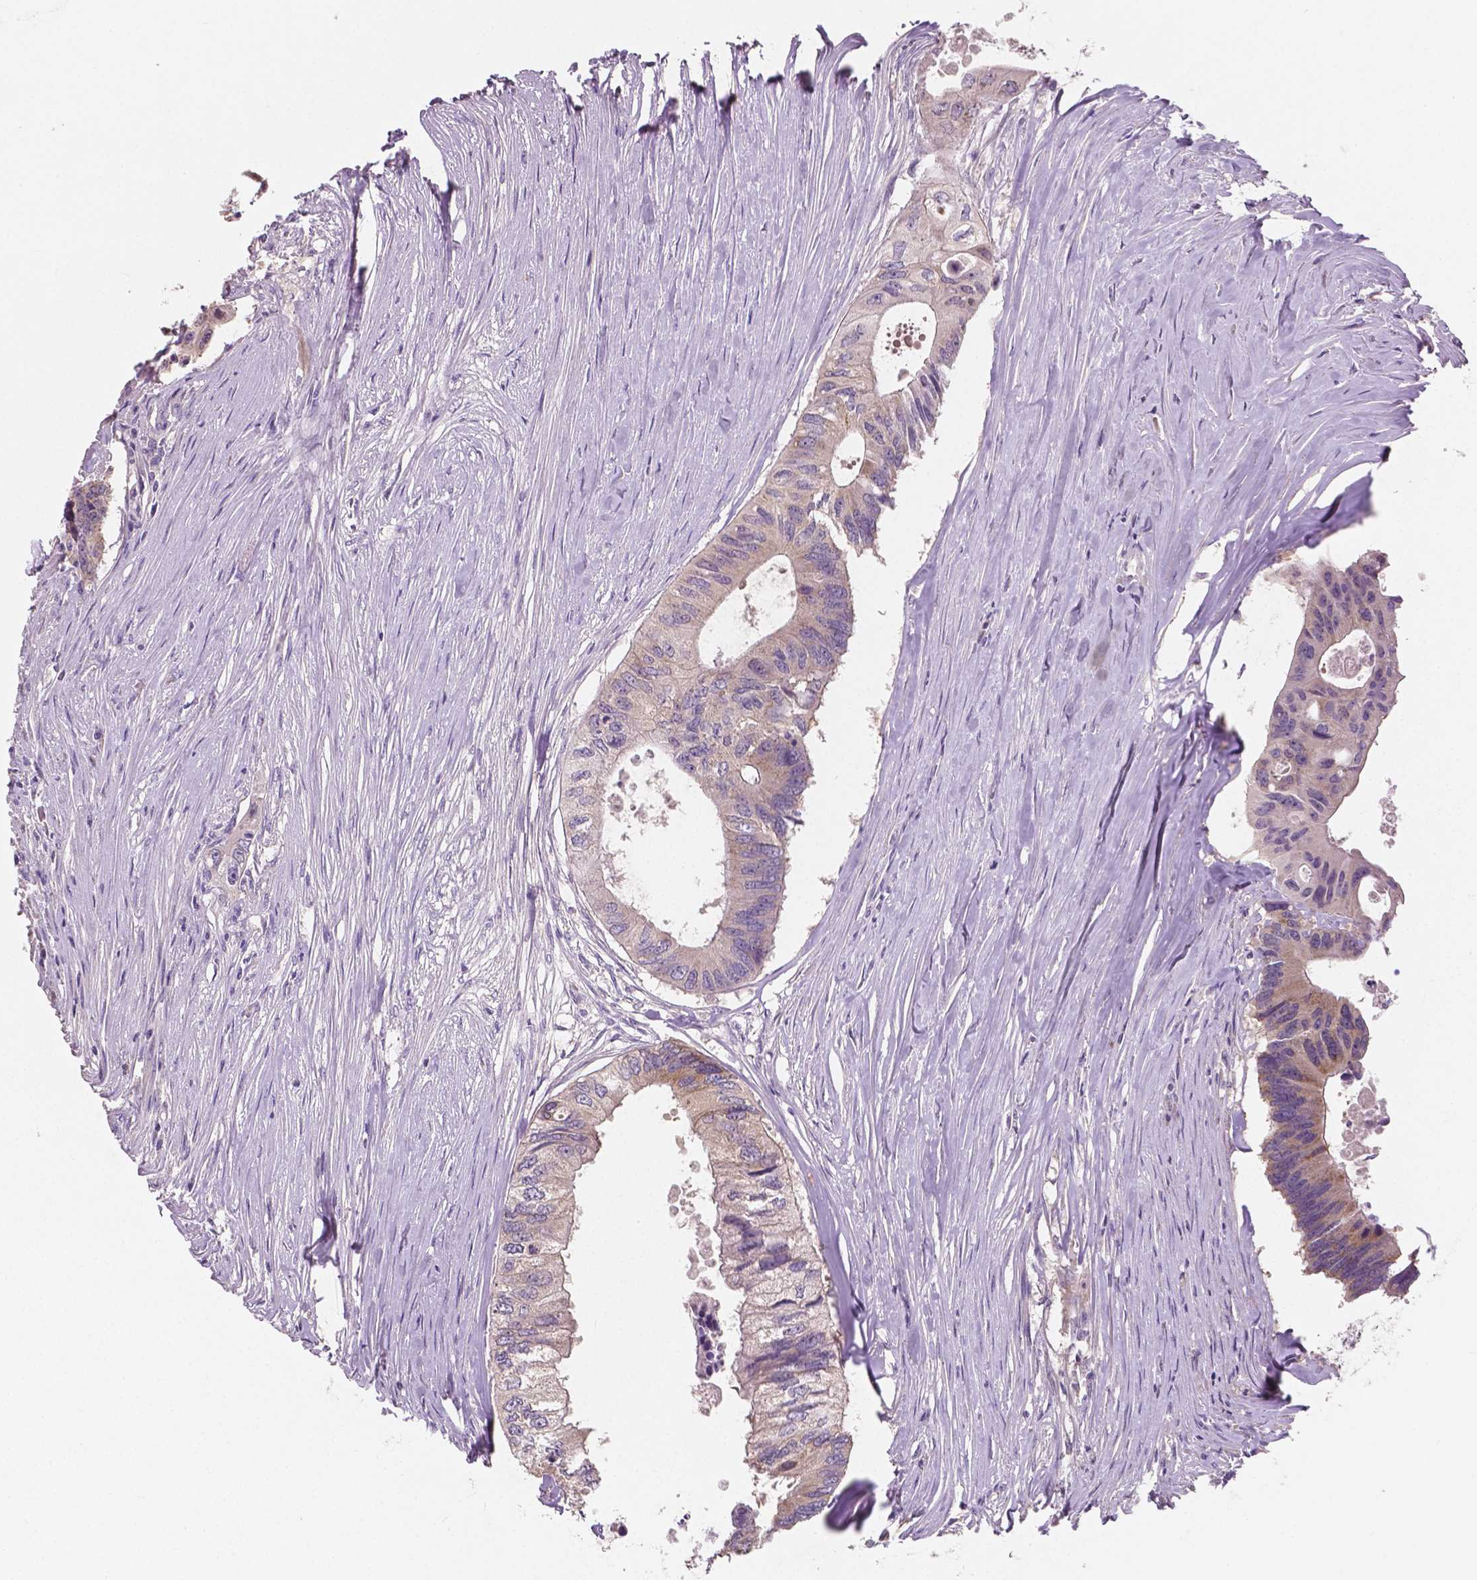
{"staining": {"intensity": "weak", "quantity": "<25%", "location": "cytoplasmic/membranous"}, "tissue": "colorectal cancer", "cell_type": "Tumor cells", "image_type": "cancer", "snomed": [{"axis": "morphology", "description": "Adenocarcinoma, NOS"}, {"axis": "topography", "description": "Colon"}], "caption": "High magnification brightfield microscopy of colorectal cancer stained with DAB (brown) and counterstained with hematoxylin (blue): tumor cells show no significant staining.", "gene": "LSM14B", "patient": {"sex": "male", "age": 71}}